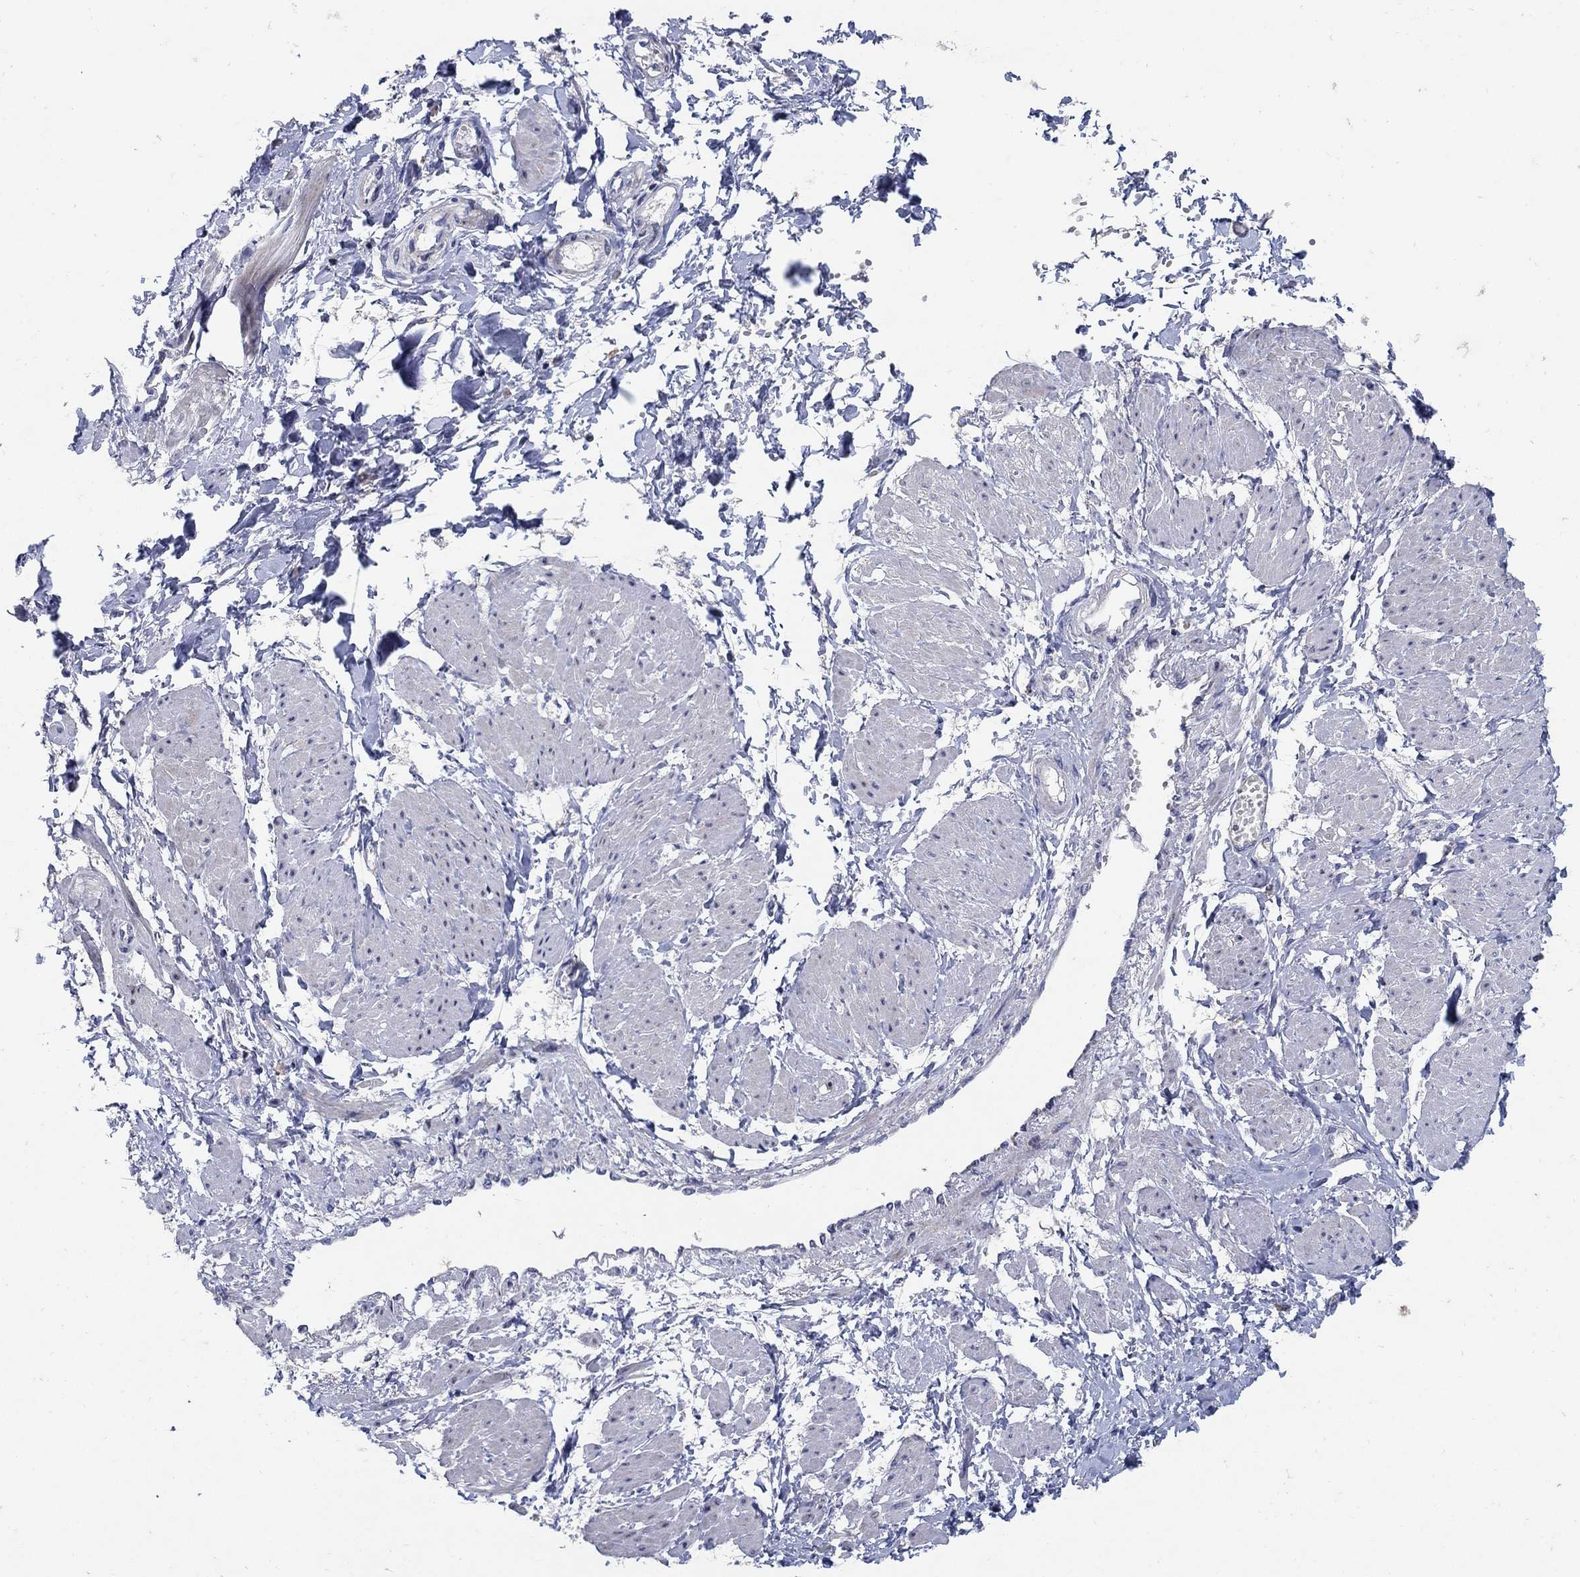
{"staining": {"intensity": "negative", "quantity": "none", "location": "none"}, "tissue": "smooth muscle", "cell_type": "Smooth muscle cells", "image_type": "normal", "snomed": [{"axis": "morphology", "description": "Normal tissue, NOS"}, {"axis": "topography", "description": "Smooth muscle"}, {"axis": "topography", "description": "Uterus"}], "caption": "An IHC image of benign smooth muscle is shown. There is no staining in smooth muscle cells of smooth muscle.", "gene": "HMX2", "patient": {"sex": "female", "age": 39}}